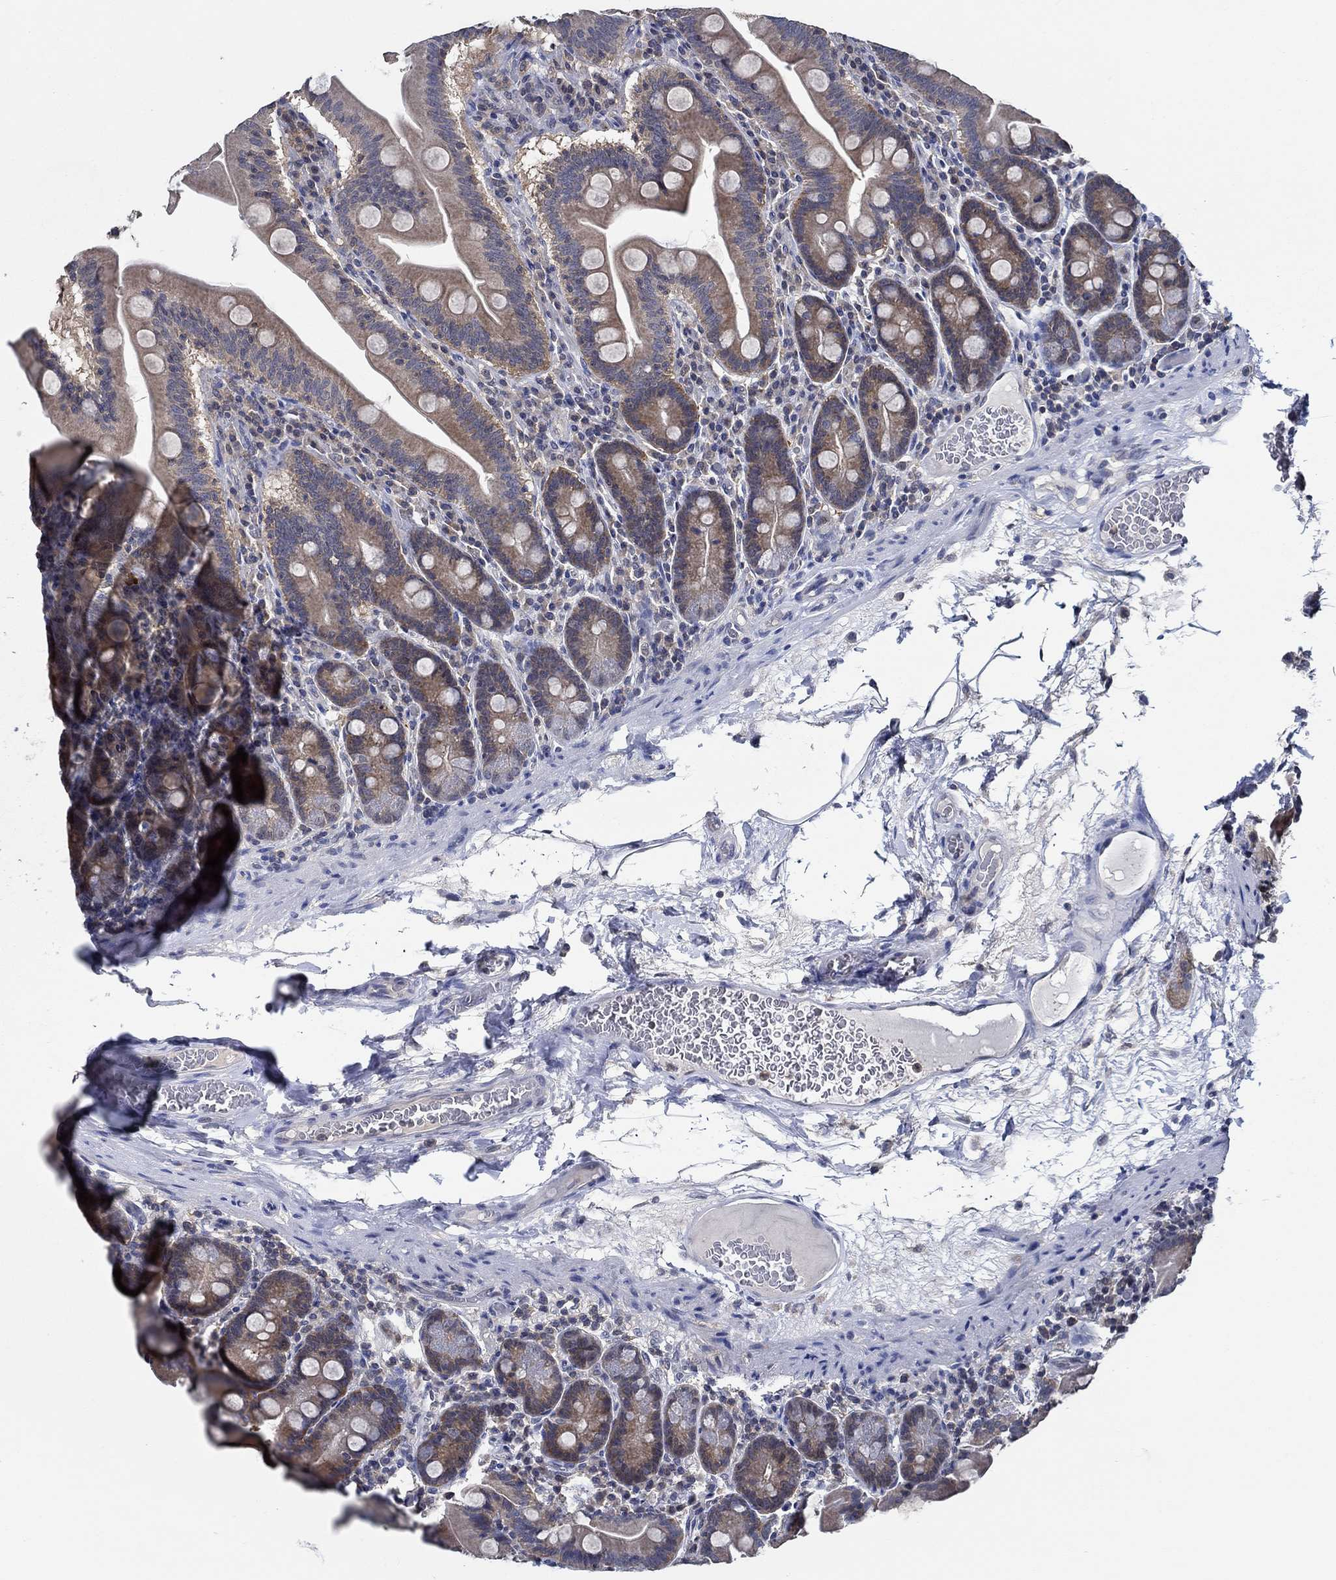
{"staining": {"intensity": "weak", "quantity": "25%-75%", "location": "cytoplasmic/membranous"}, "tissue": "small intestine", "cell_type": "Glandular cells", "image_type": "normal", "snomed": [{"axis": "morphology", "description": "Normal tissue, NOS"}, {"axis": "topography", "description": "Small intestine"}], "caption": "Protein analysis of normal small intestine reveals weak cytoplasmic/membranous staining in approximately 25%-75% of glandular cells.", "gene": "DACT1", "patient": {"sex": "male", "age": 37}}